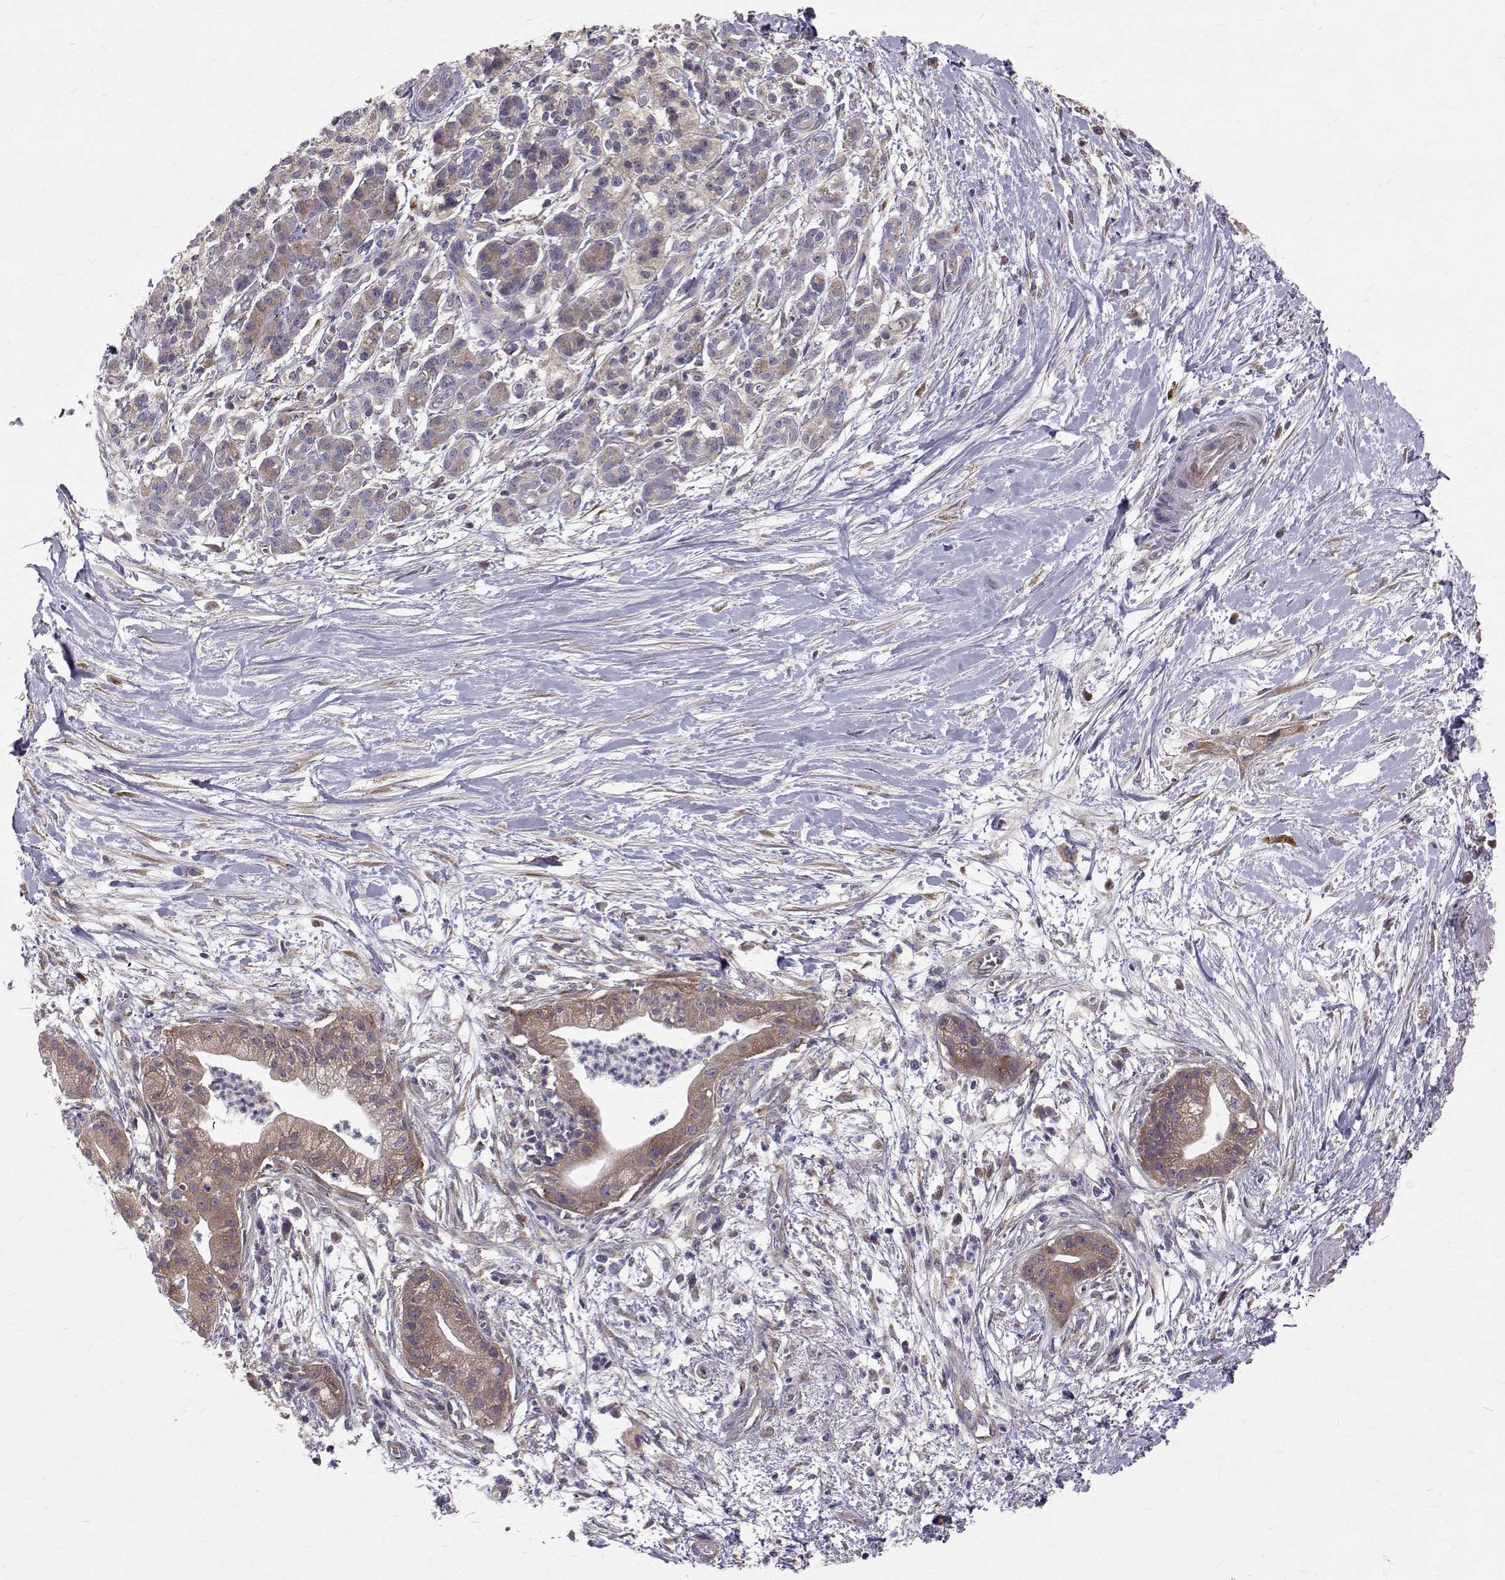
{"staining": {"intensity": "moderate", "quantity": ">75%", "location": "cytoplasmic/membranous"}, "tissue": "pancreatic cancer", "cell_type": "Tumor cells", "image_type": "cancer", "snomed": [{"axis": "morphology", "description": "Normal tissue, NOS"}, {"axis": "morphology", "description": "Adenocarcinoma, NOS"}, {"axis": "topography", "description": "Lymph node"}, {"axis": "topography", "description": "Pancreas"}], "caption": "High-power microscopy captured an immunohistochemistry image of pancreatic cancer, revealing moderate cytoplasmic/membranous expression in approximately >75% of tumor cells.", "gene": "ARFGAP1", "patient": {"sex": "female", "age": 58}}